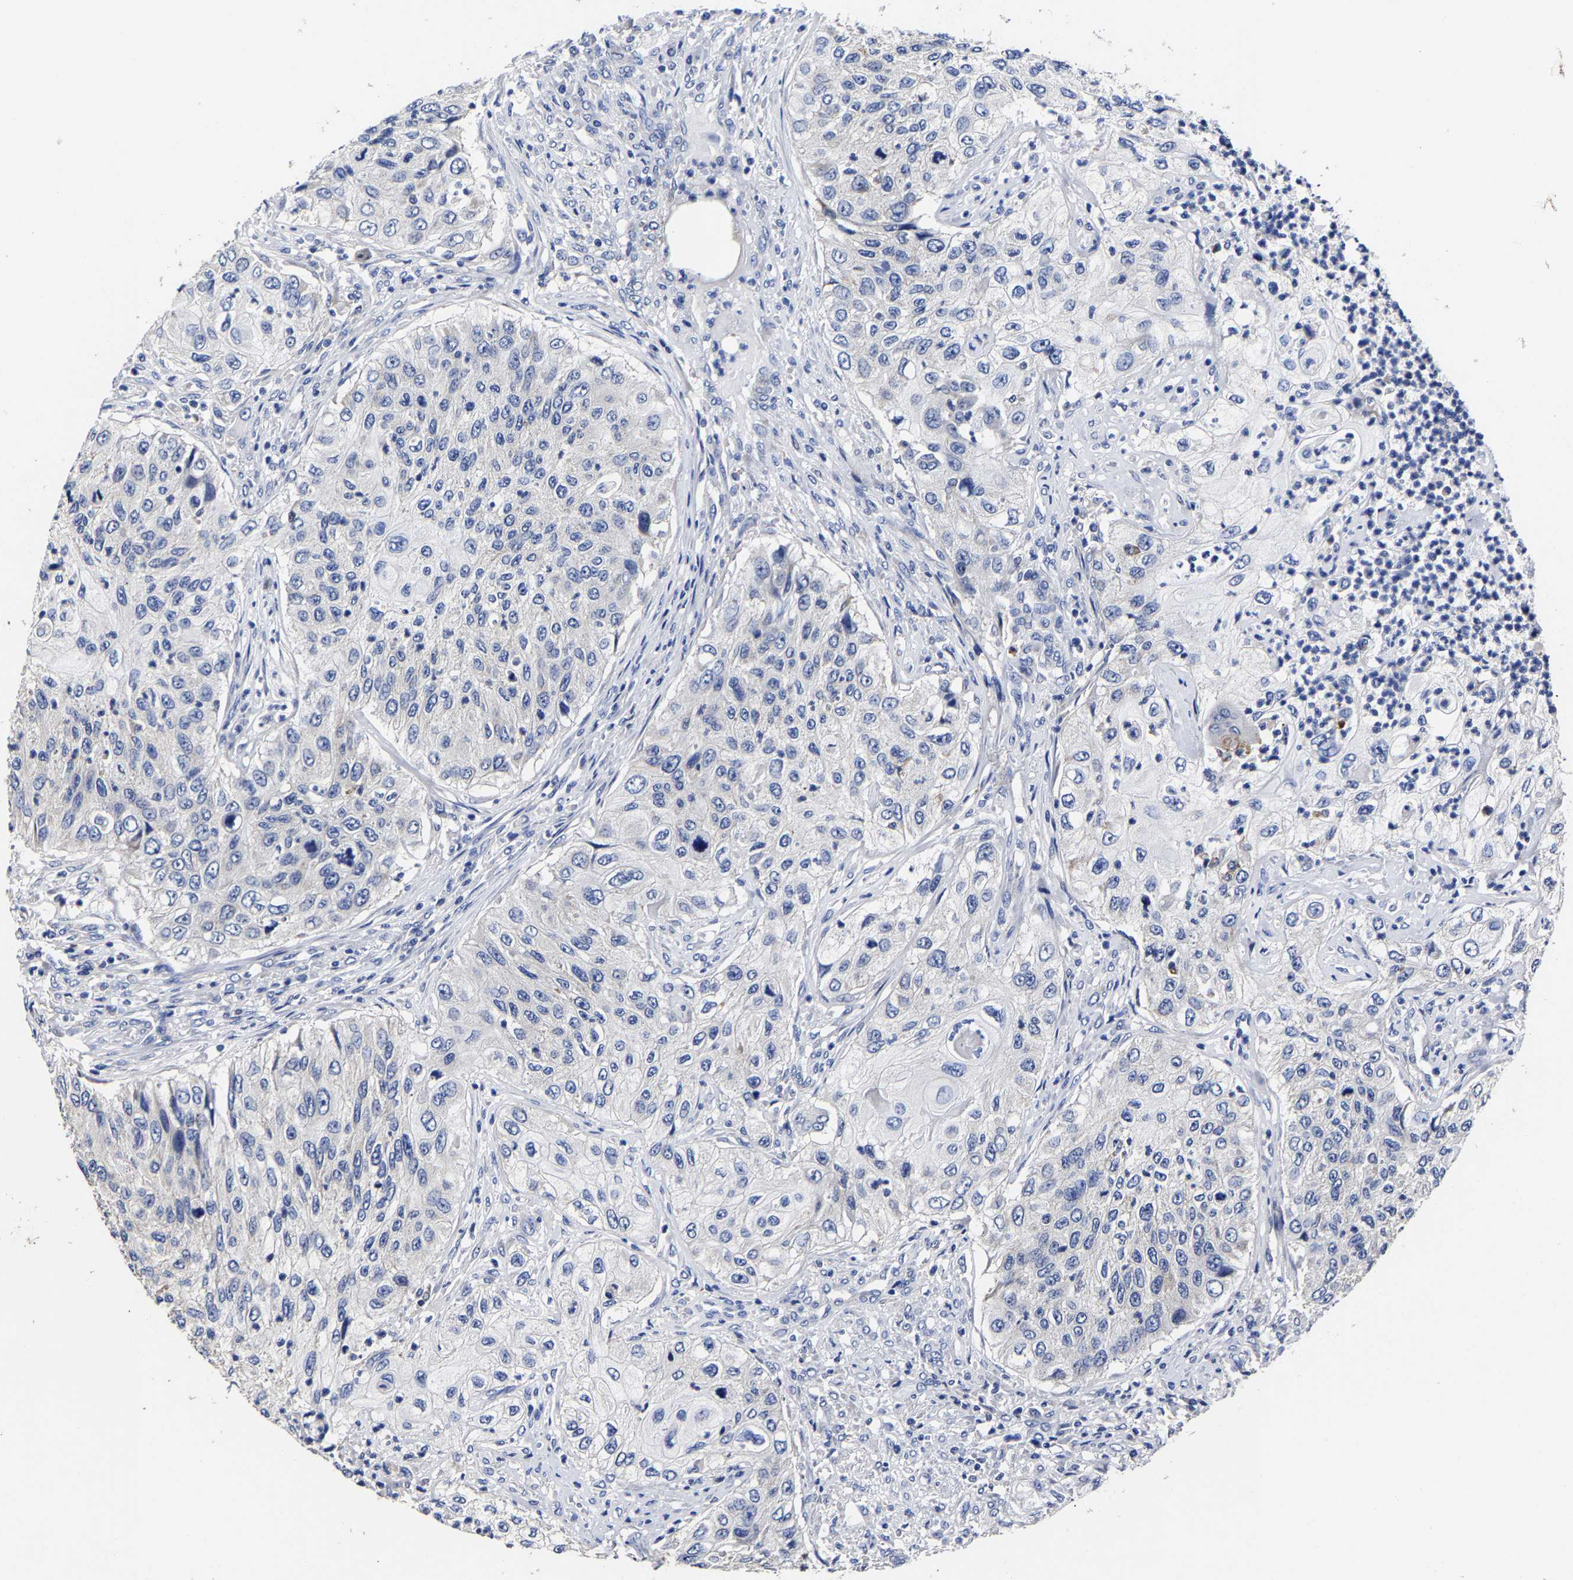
{"staining": {"intensity": "negative", "quantity": "none", "location": "none"}, "tissue": "urothelial cancer", "cell_type": "Tumor cells", "image_type": "cancer", "snomed": [{"axis": "morphology", "description": "Urothelial carcinoma, High grade"}, {"axis": "topography", "description": "Urinary bladder"}], "caption": "Photomicrograph shows no significant protein staining in tumor cells of high-grade urothelial carcinoma. (Brightfield microscopy of DAB (3,3'-diaminobenzidine) immunohistochemistry at high magnification).", "gene": "AASS", "patient": {"sex": "female", "age": 60}}